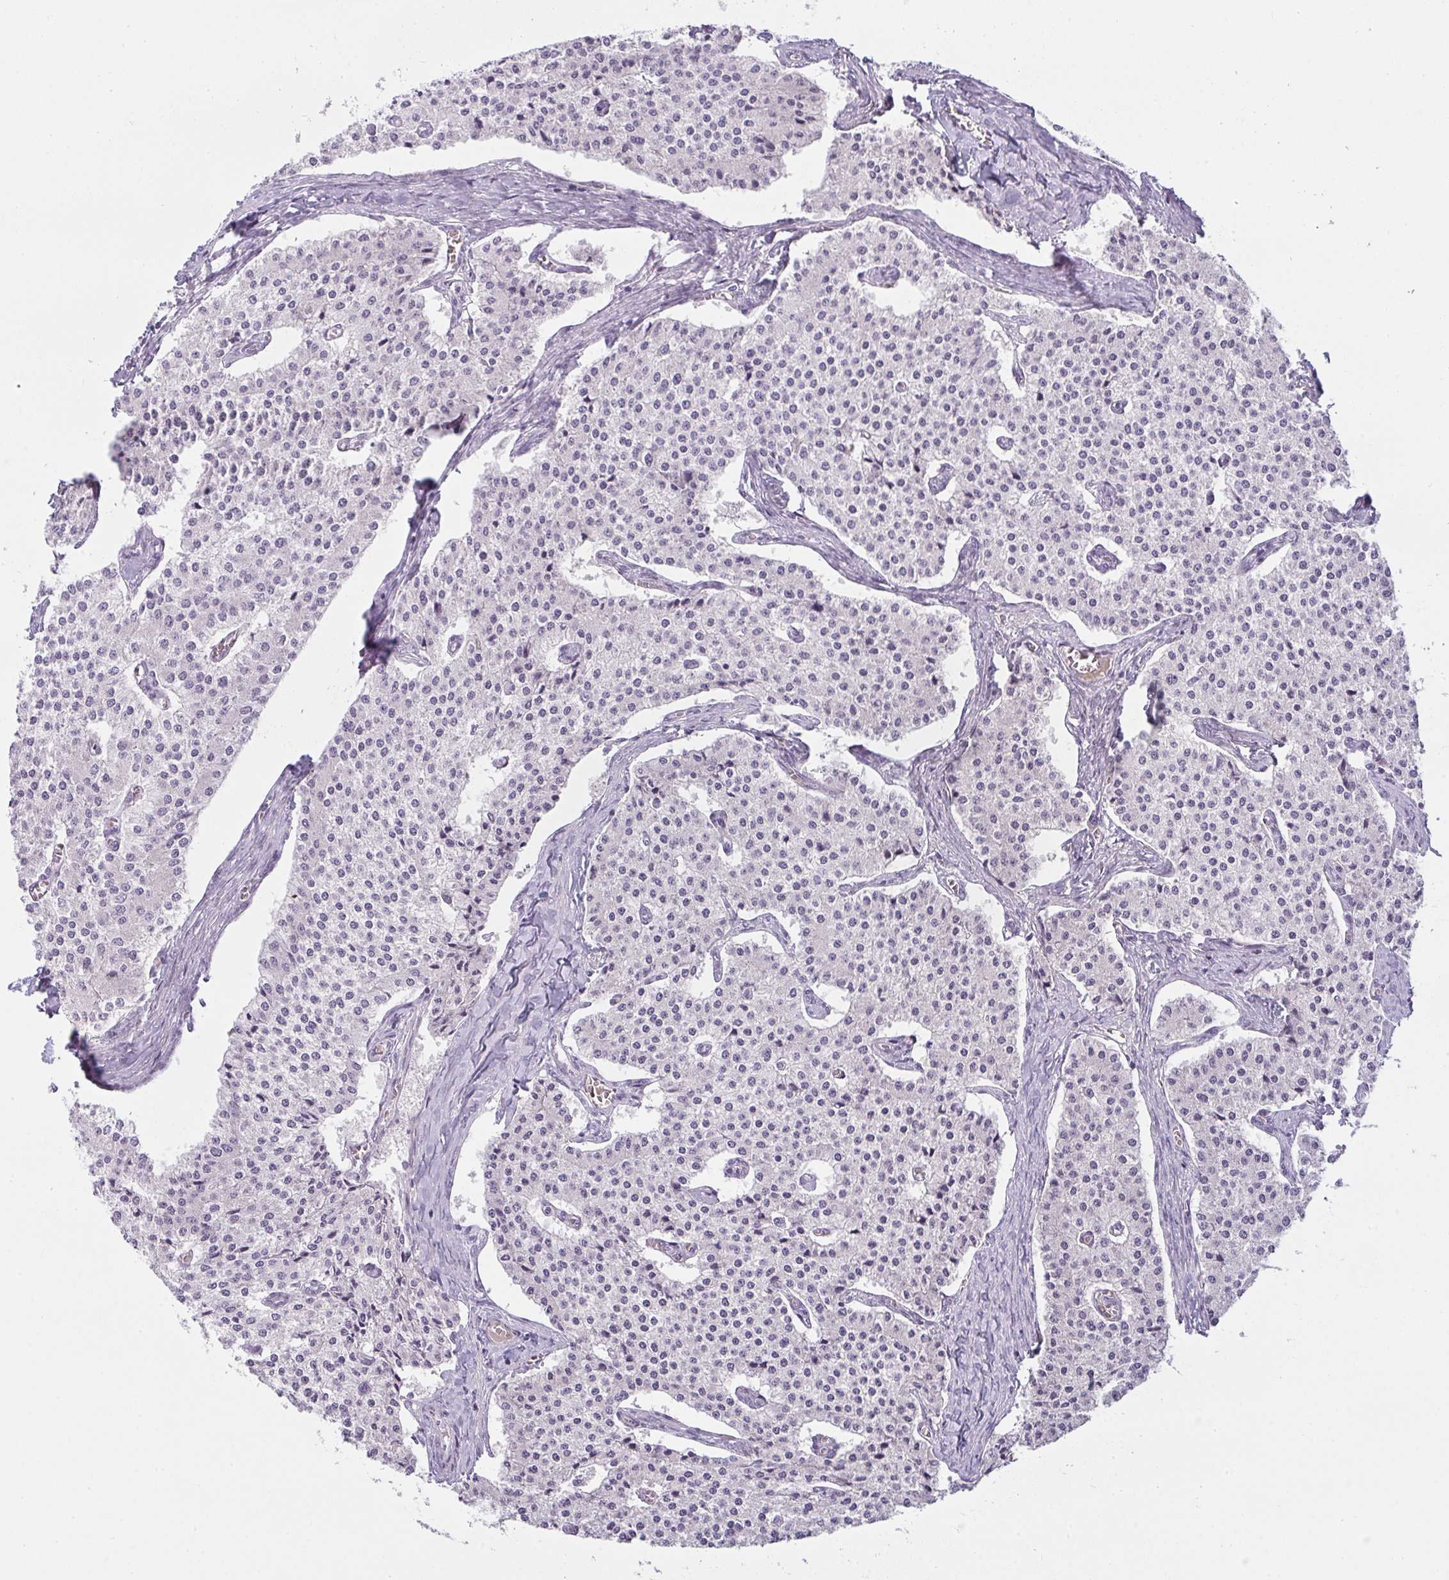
{"staining": {"intensity": "negative", "quantity": "none", "location": "none"}, "tissue": "carcinoid", "cell_type": "Tumor cells", "image_type": "cancer", "snomed": [{"axis": "morphology", "description": "Carcinoid, malignant, NOS"}, {"axis": "topography", "description": "Colon"}], "caption": "Micrograph shows no significant protein positivity in tumor cells of malignant carcinoid.", "gene": "SIRPB2", "patient": {"sex": "female", "age": 52}}